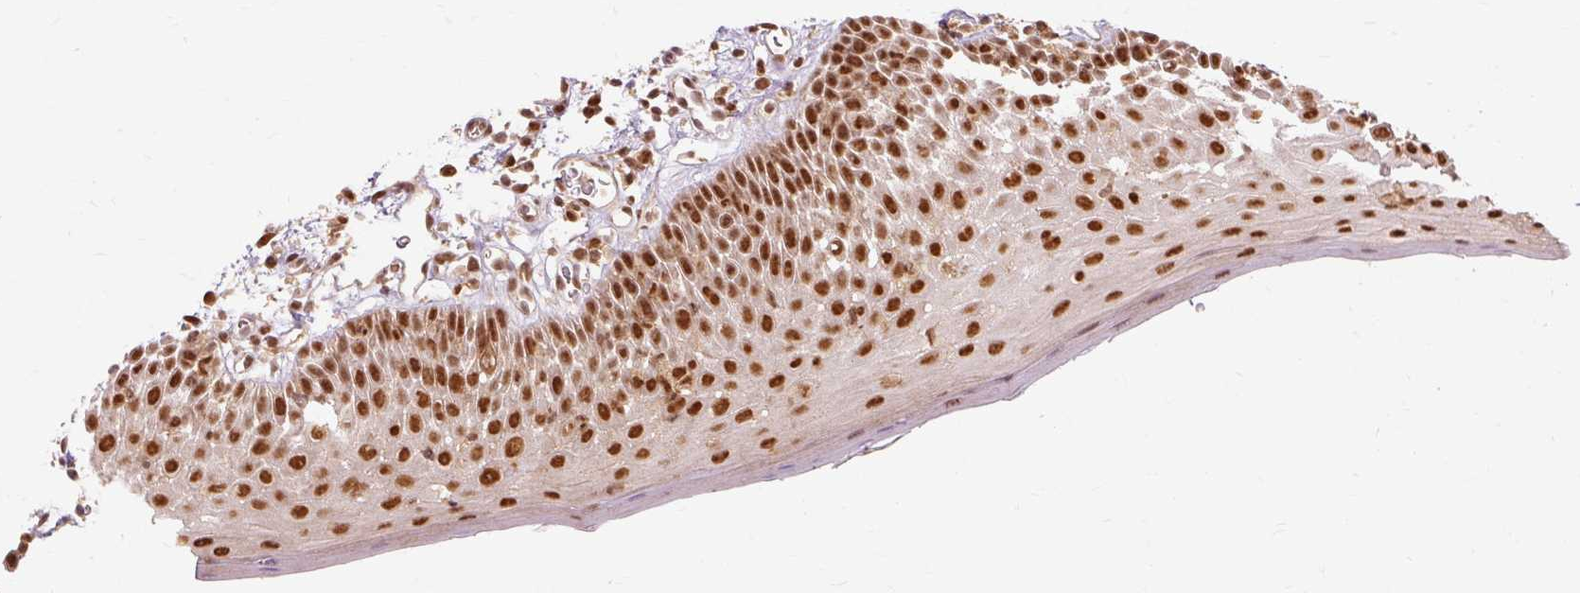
{"staining": {"intensity": "strong", "quantity": ">75%", "location": "nuclear"}, "tissue": "oral mucosa", "cell_type": "Squamous epithelial cells", "image_type": "normal", "snomed": [{"axis": "morphology", "description": "Normal tissue, NOS"}, {"axis": "morphology", "description": "Squamous cell carcinoma, NOS"}, {"axis": "topography", "description": "Oral tissue"}, {"axis": "topography", "description": "Tounge, NOS"}, {"axis": "topography", "description": "Head-Neck"}], "caption": "IHC micrograph of benign oral mucosa: human oral mucosa stained using immunohistochemistry (IHC) displays high levels of strong protein expression localized specifically in the nuclear of squamous epithelial cells, appearing as a nuclear brown color.", "gene": "CSTF1", "patient": {"sex": "male", "age": 76}}